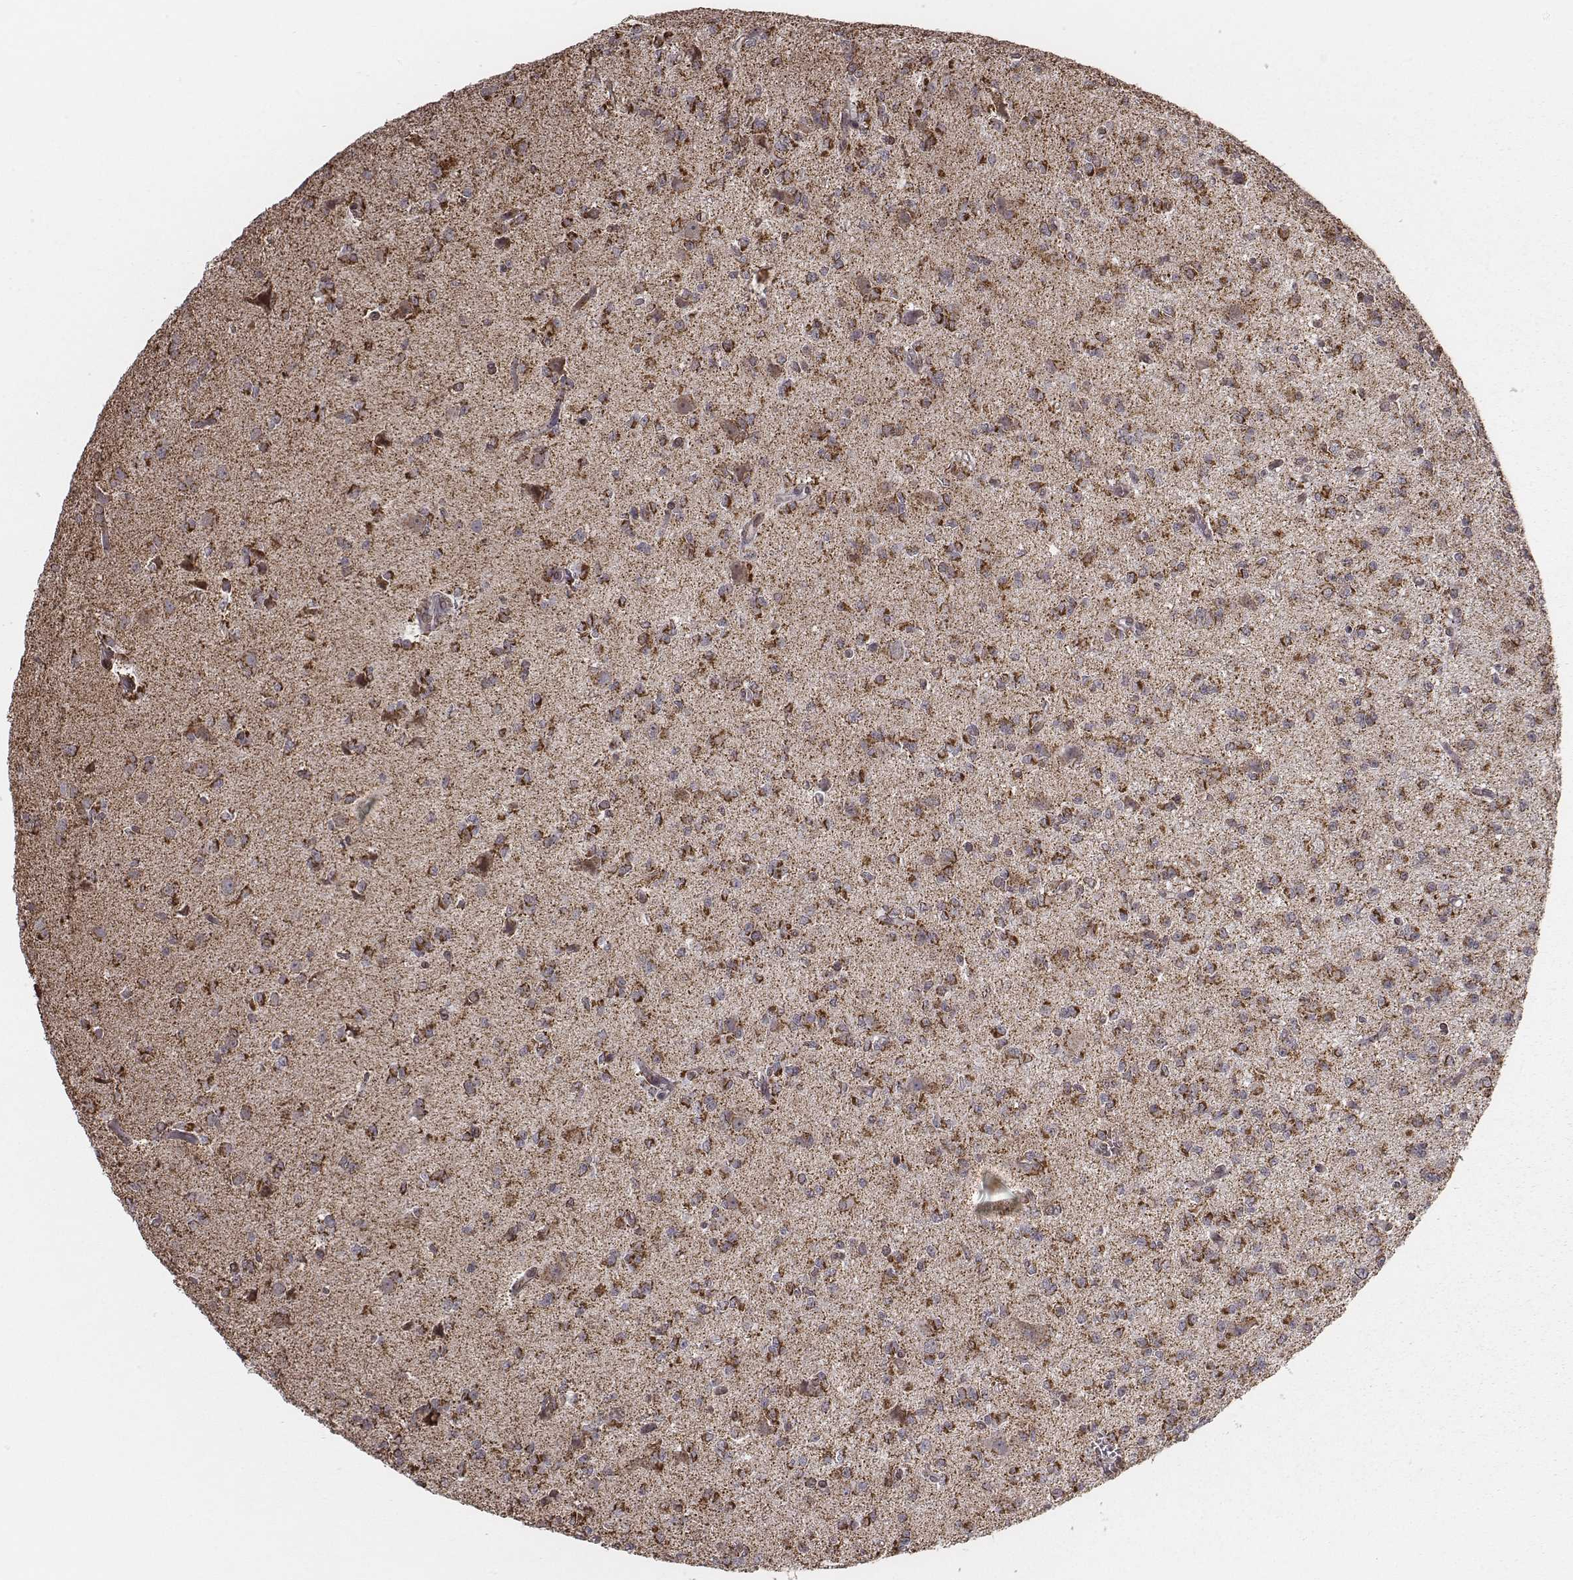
{"staining": {"intensity": "moderate", "quantity": ">75%", "location": "cytoplasmic/membranous"}, "tissue": "glioma", "cell_type": "Tumor cells", "image_type": "cancer", "snomed": [{"axis": "morphology", "description": "Glioma, malignant, Low grade"}, {"axis": "topography", "description": "Brain"}], "caption": "DAB immunohistochemical staining of low-grade glioma (malignant) displays moderate cytoplasmic/membranous protein staining in approximately >75% of tumor cells.", "gene": "ACOT2", "patient": {"sex": "male", "age": 27}}